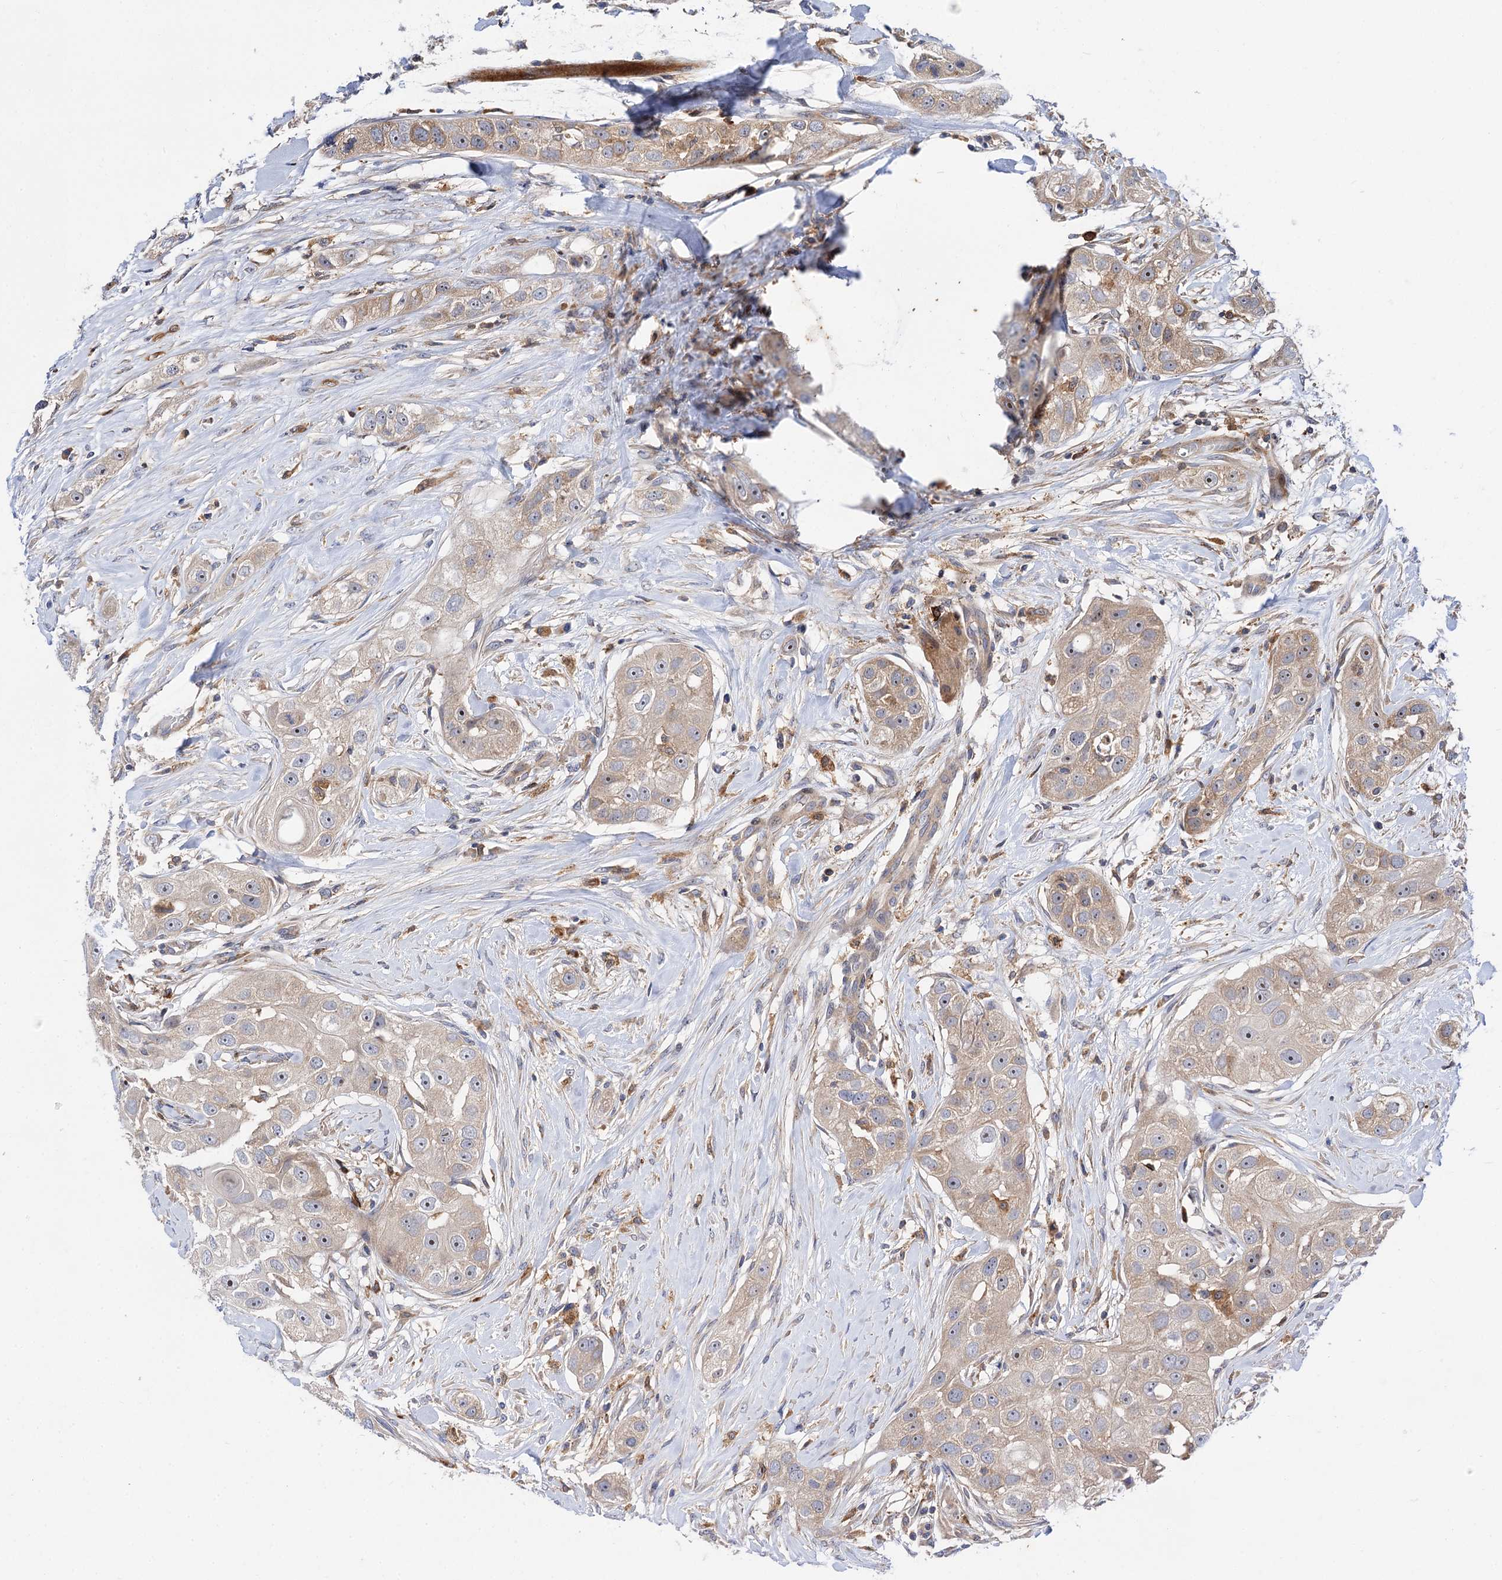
{"staining": {"intensity": "weak", "quantity": "<25%", "location": "cytoplasmic/membranous"}, "tissue": "head and neck cancer", "cell_type": "Tumor cells", "image_type": "cancer", "snomed": [{"axis": "morphology", "description": "Normal tissue, NOS"}, {"axis": "morphology", "description": "Squamous cell carcinoma, NOS"}, {"axis": "topography", "description": "Skeletal muscle"}, {"axis": "topography", "description": "Head-Neck"}], "caption": "The image reveals no staining of tumor cells in head and neck cancer. (Stains: DAB (3,3'-diaminobenzidine) immunohistochemistry with hematoxylin counter stain, Microscopy: brightfield microscopy at high magnification).", "gene": "PATL1", "patient": {"sex": "male", "age": 51}}